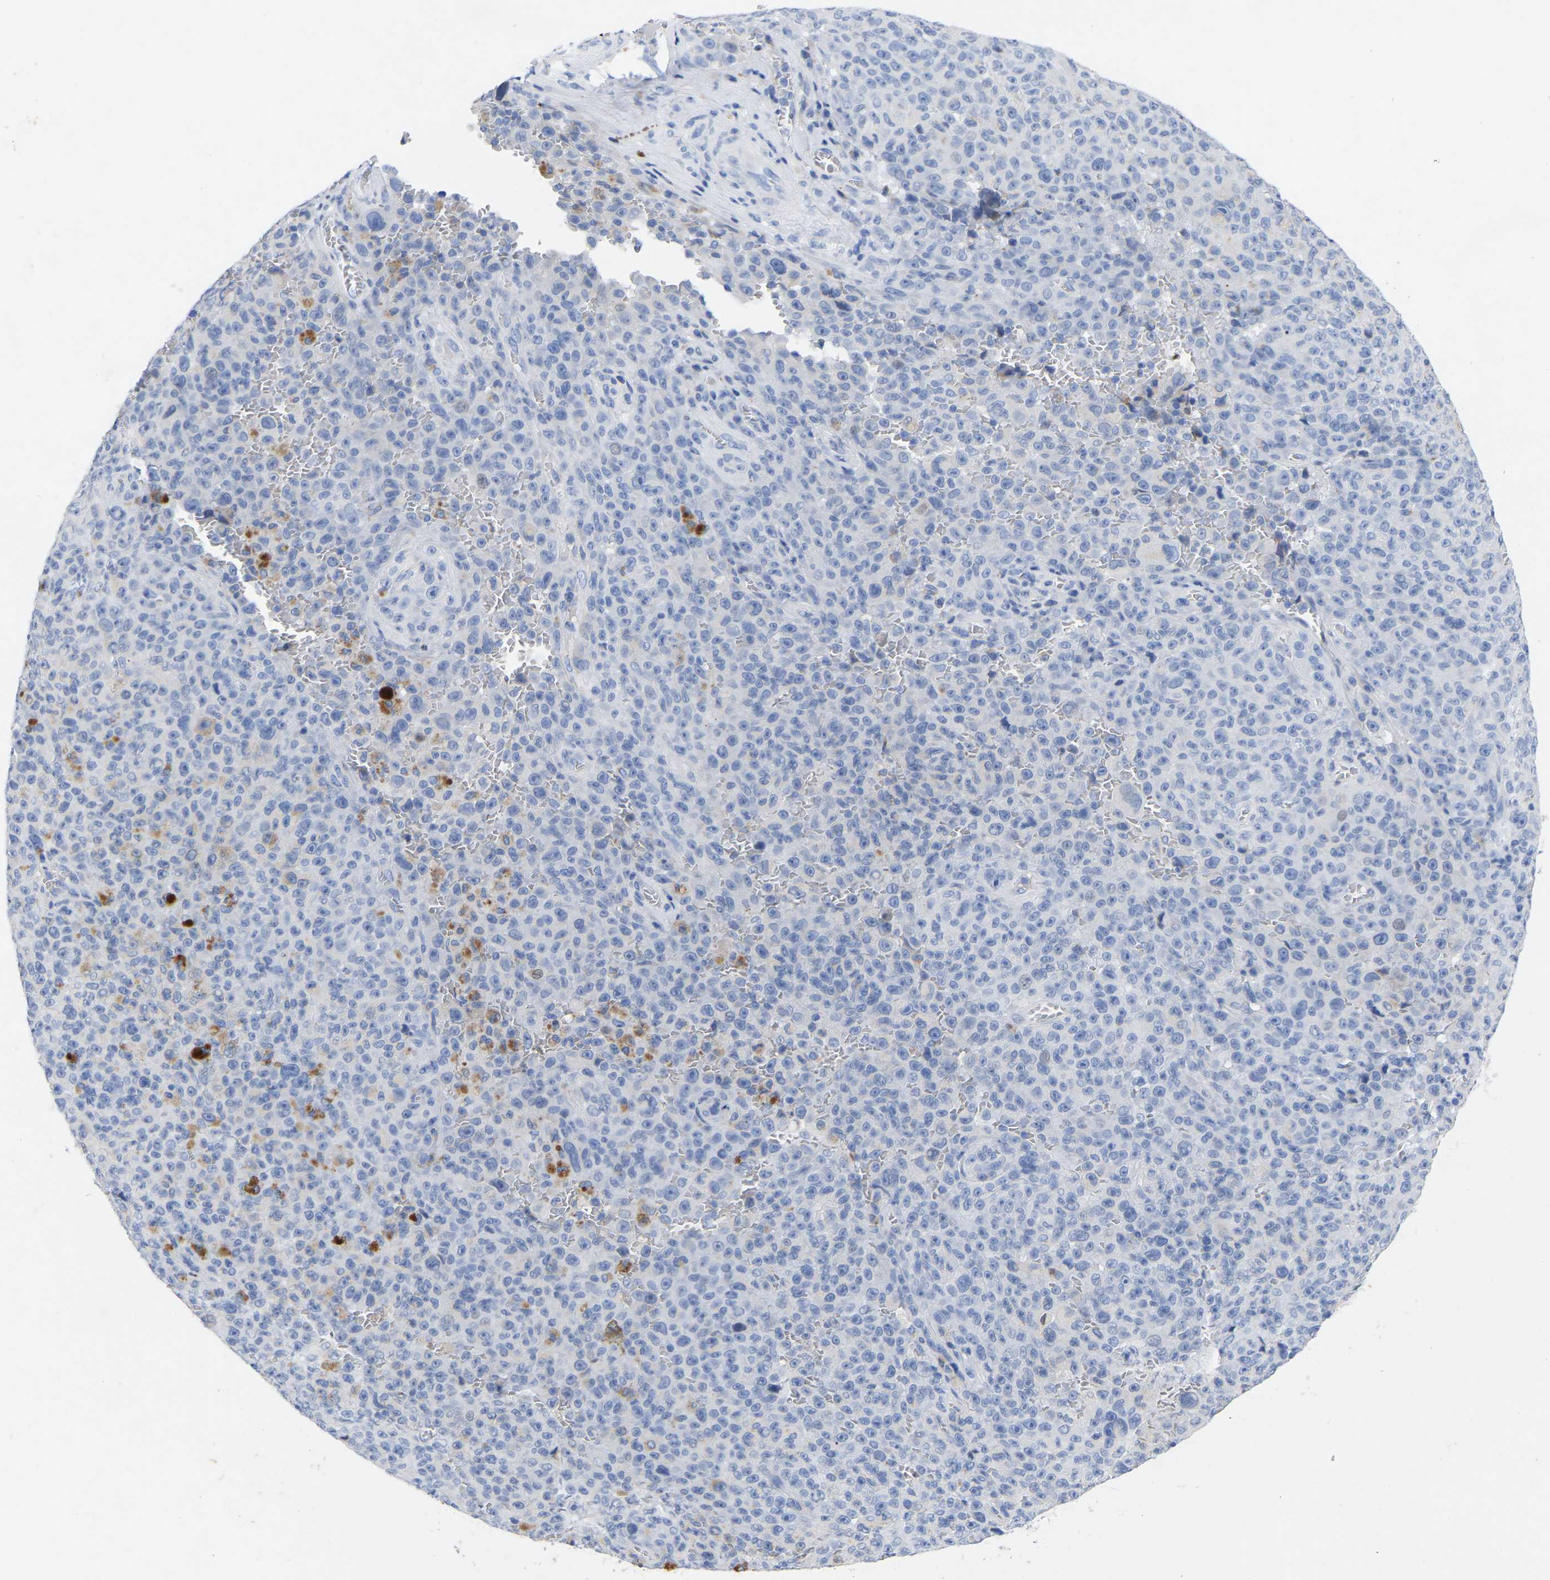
{"staining": {"intensity": "negative", "quantity": "none", "location": "none"}, "tissue": "melanoma", "cell_type": "Tumor cells", "image_type": "cancer", "snomed": [{"axis": "morphology", "description": "Malignant melanoma, NOS"}, {"axis": "topography", "description": "Skin"}], "caption": "Immunohistochemistry photomicrograph of neoplastic tissue: malignant melanoma stained with DAB (3,3'-diaminobenzidine) demonstrates no significant protein positivity in tumor cells.", "gene": "STRIP2", "patient": {"sex": "female", "age": 82}}